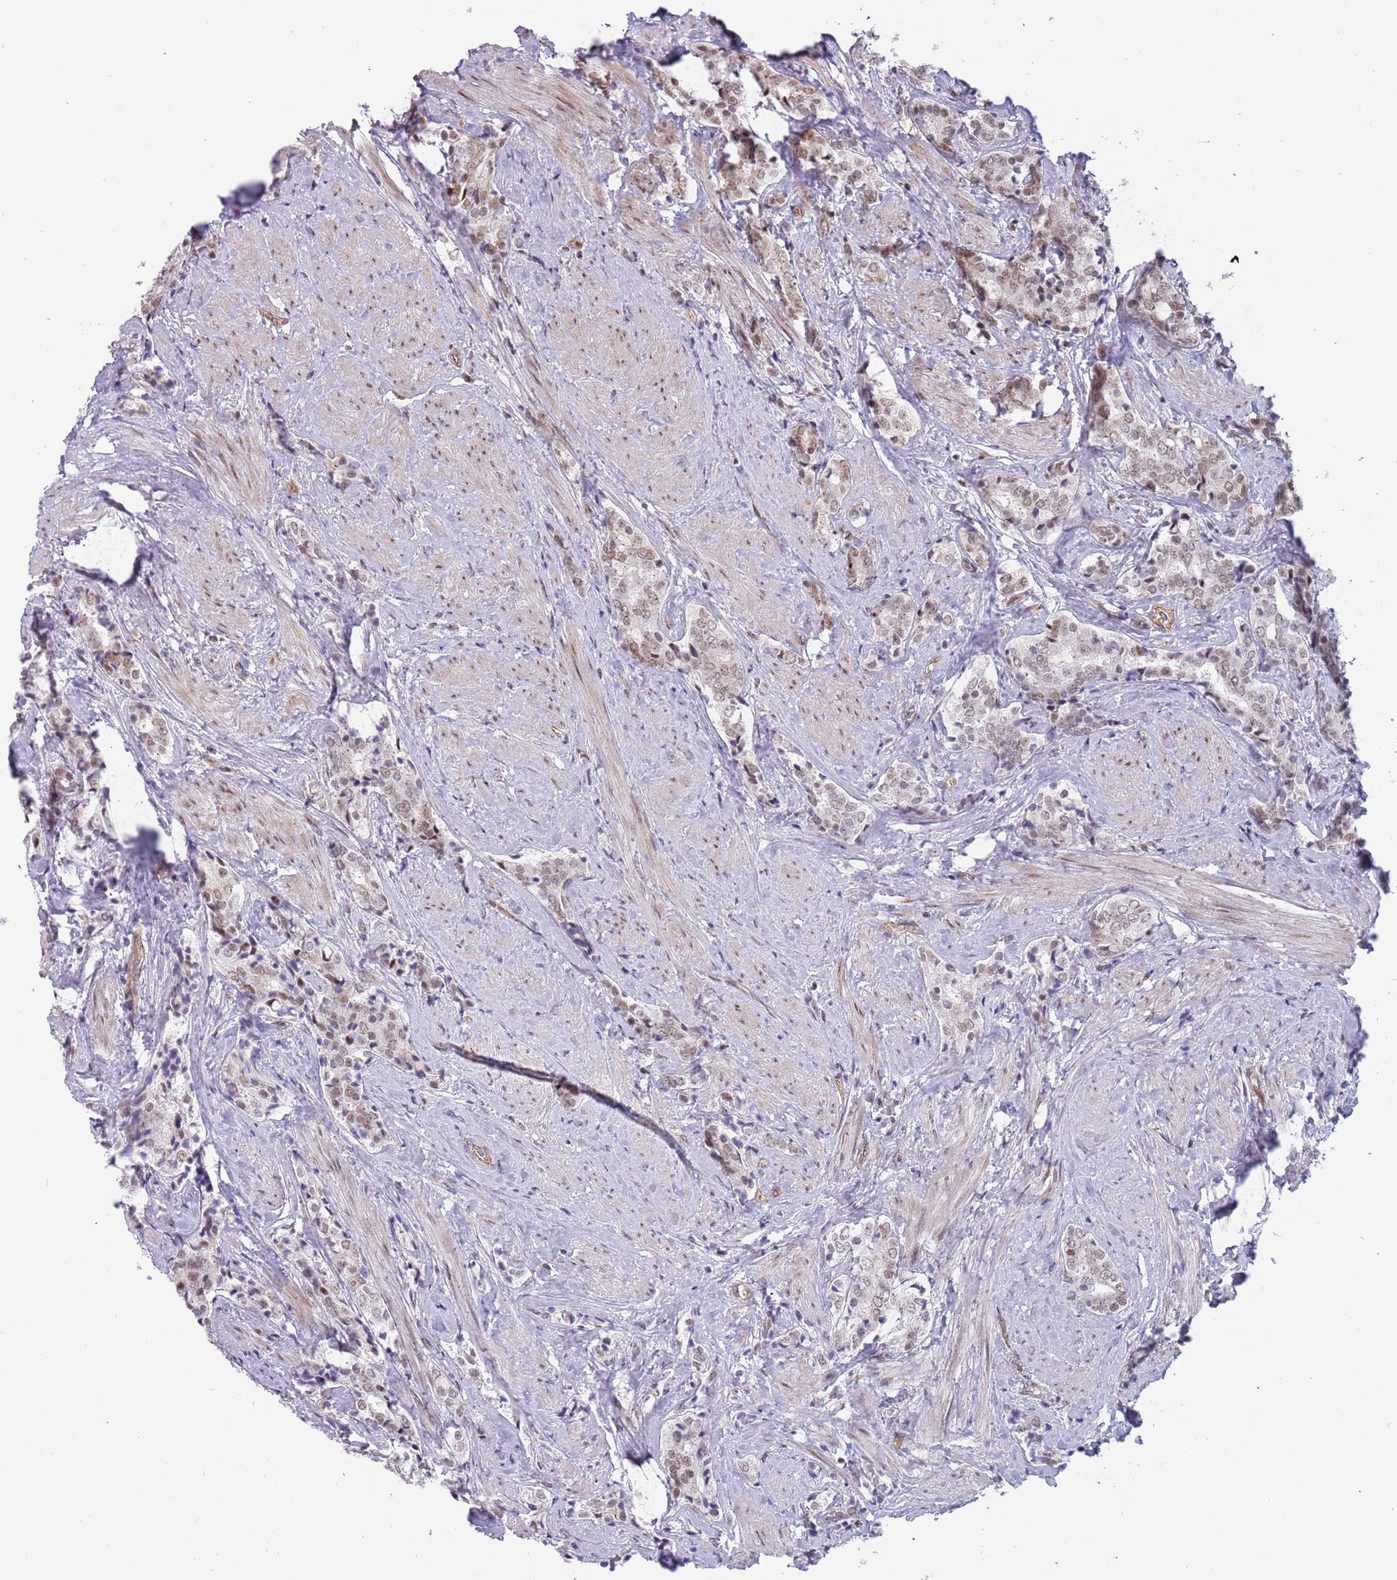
{"staining": {"intensity": "weak", "quantity": ">75%", "location": "nuclear"}, "tissue": "prostate cancer", "cell_type": "Tumor cells", "image_type": "cancer", "snomed": [{"axis": "morphology", "description": "Adenocarcinoma, High grade"}, {"axis": "topography", "description": "Prostate"}], "caption": "The micrograph demonstrates immunohistochemical staining of prostate cancer. There is weak nuclear positivity is present in approximately >75% of tumor cells.", "gene": "LRMDA", "patient": {"sex": "male", "age": 71}}